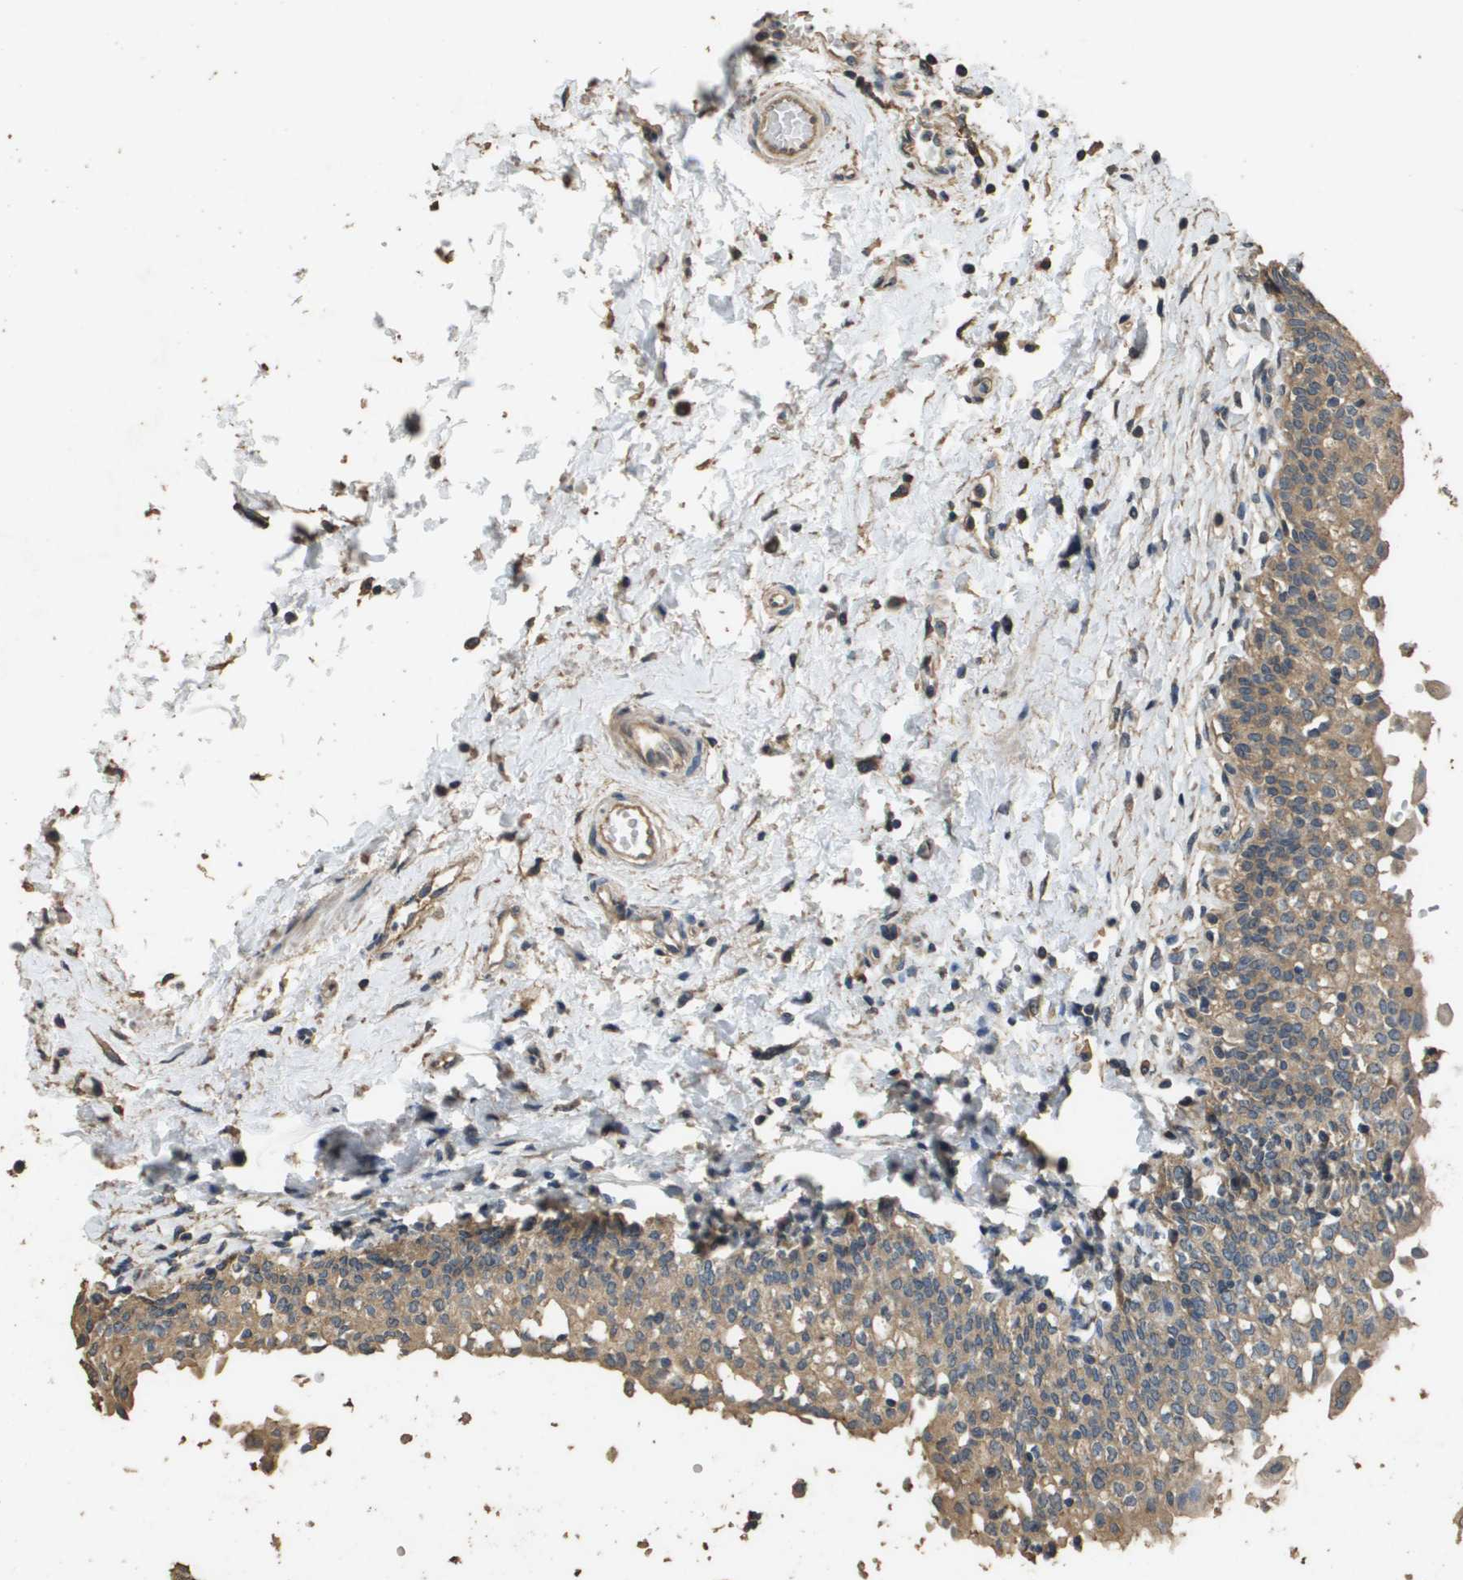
{"staining": {"intensity": "moderate", "quantity": ">75%", "location": "cytoplasmic/membranous"}, "tissue": "urinary bladder", "cell_type": "Urothelial cells", "image_type": "normal", "snomed": [{"axis": "morphology", "description": "Normal tissue, NOS"}, {"axis": "topography", "description": "Urinary bladder"}], "caption": "A photomicrograph of urinary bladder stained for a protein displays moderate cytoplasmic/membranous brown staining in urothelial cells. The protein of interest is shown in brown color, while the nuclei are stained blue.", "gene": "RAB6B", "patient": {"sex": "male", "age": 55}}